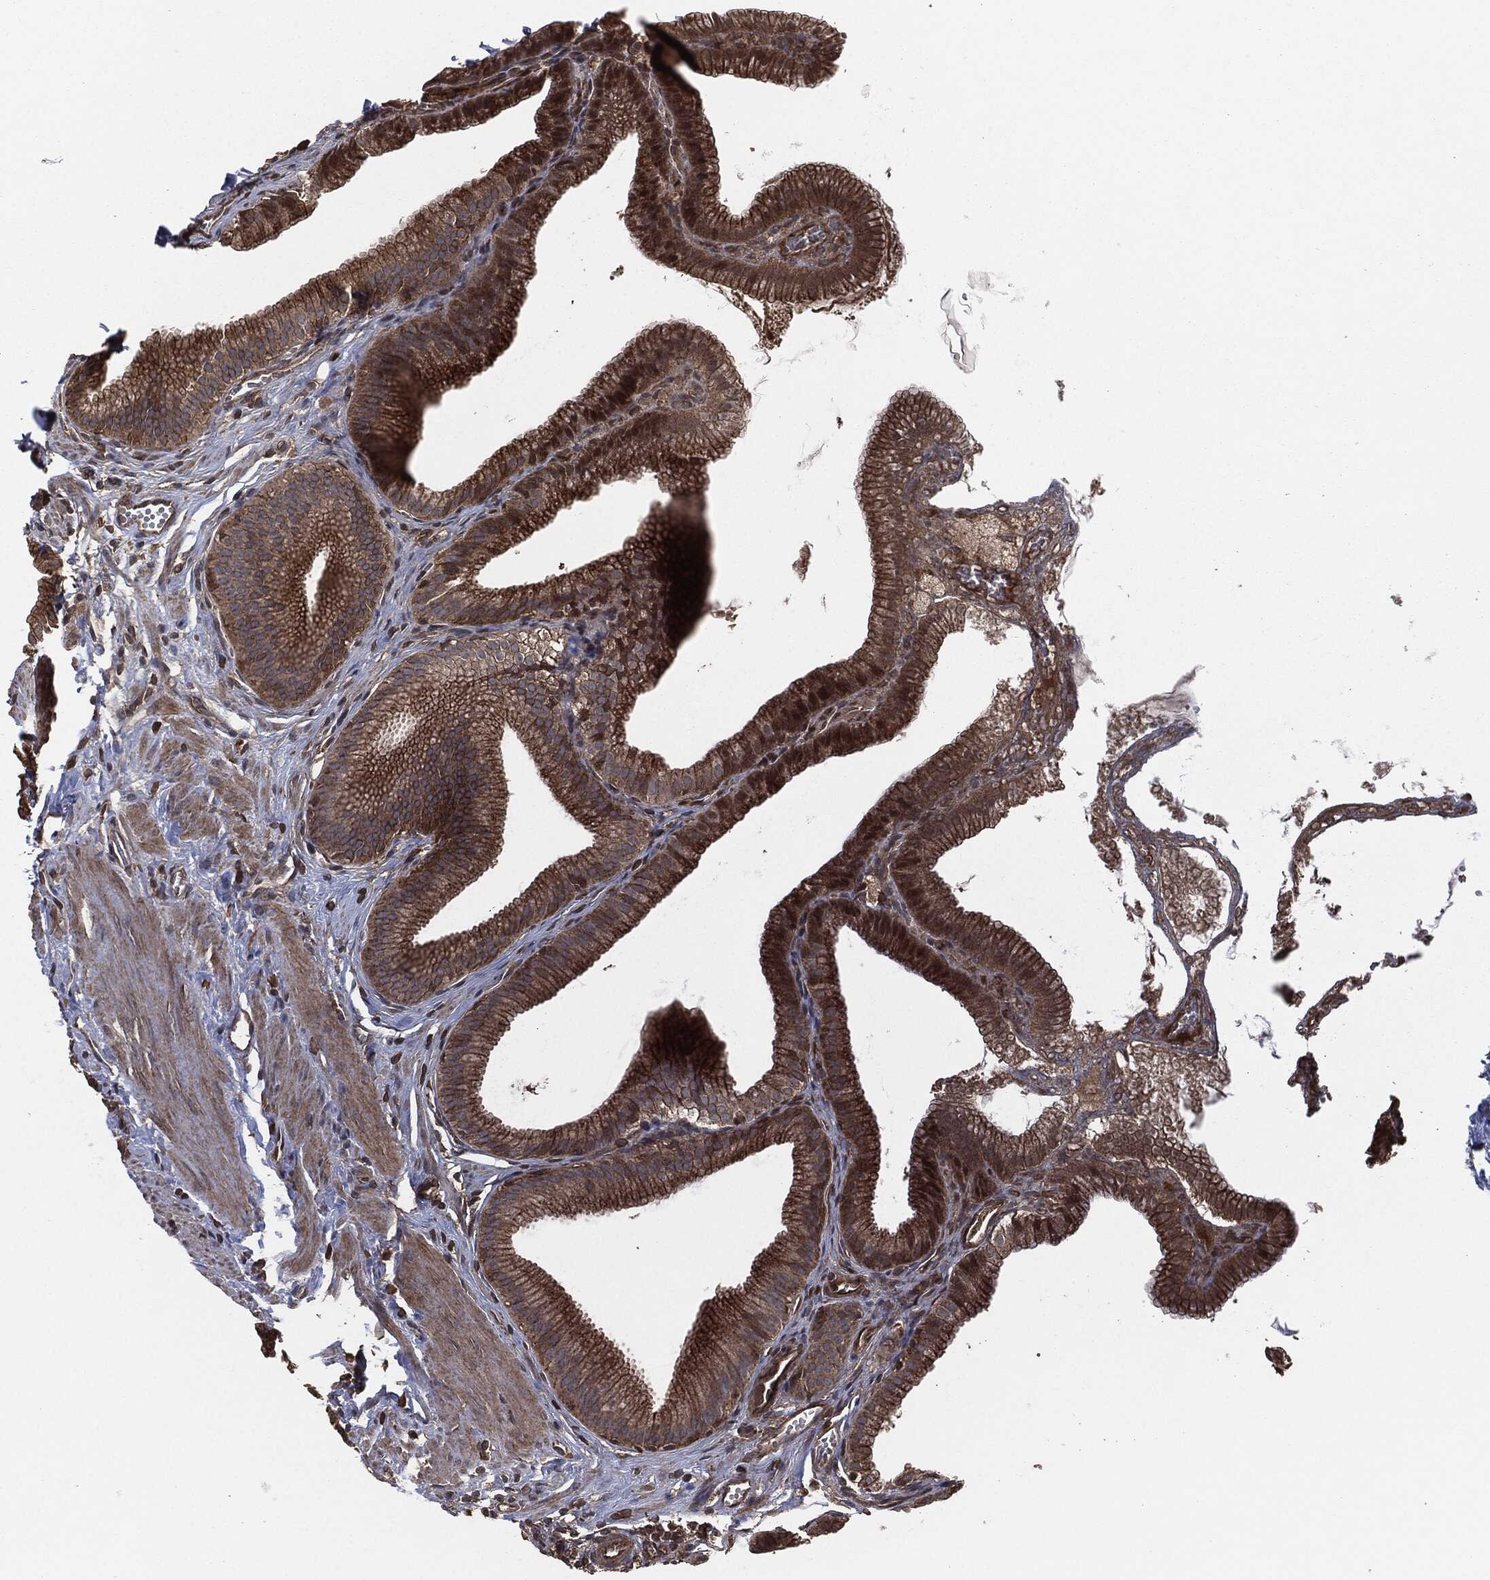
{"staining": {"intensity": "moderate", "quantity": ">75%", "location": "cytoplasmic/membranous"}, "tissue": "gallbladder", "cell_type": "Glandular cells", "image_type": "normal", "snomed": [{"axis": "morphology", "description": "Normal tissue, NOS"}, {"axis": "topography", "description": "Gallbladder"}], "caption": "An immunohistochemistry micrograph of benign tissue is shown. Protein staining in brown highlights moderate cytoplasmic/membranous positivity in gallbladder within glandular cells.", "gene": "ERBIN", "patient": {"sex": "male", "age": 38}}